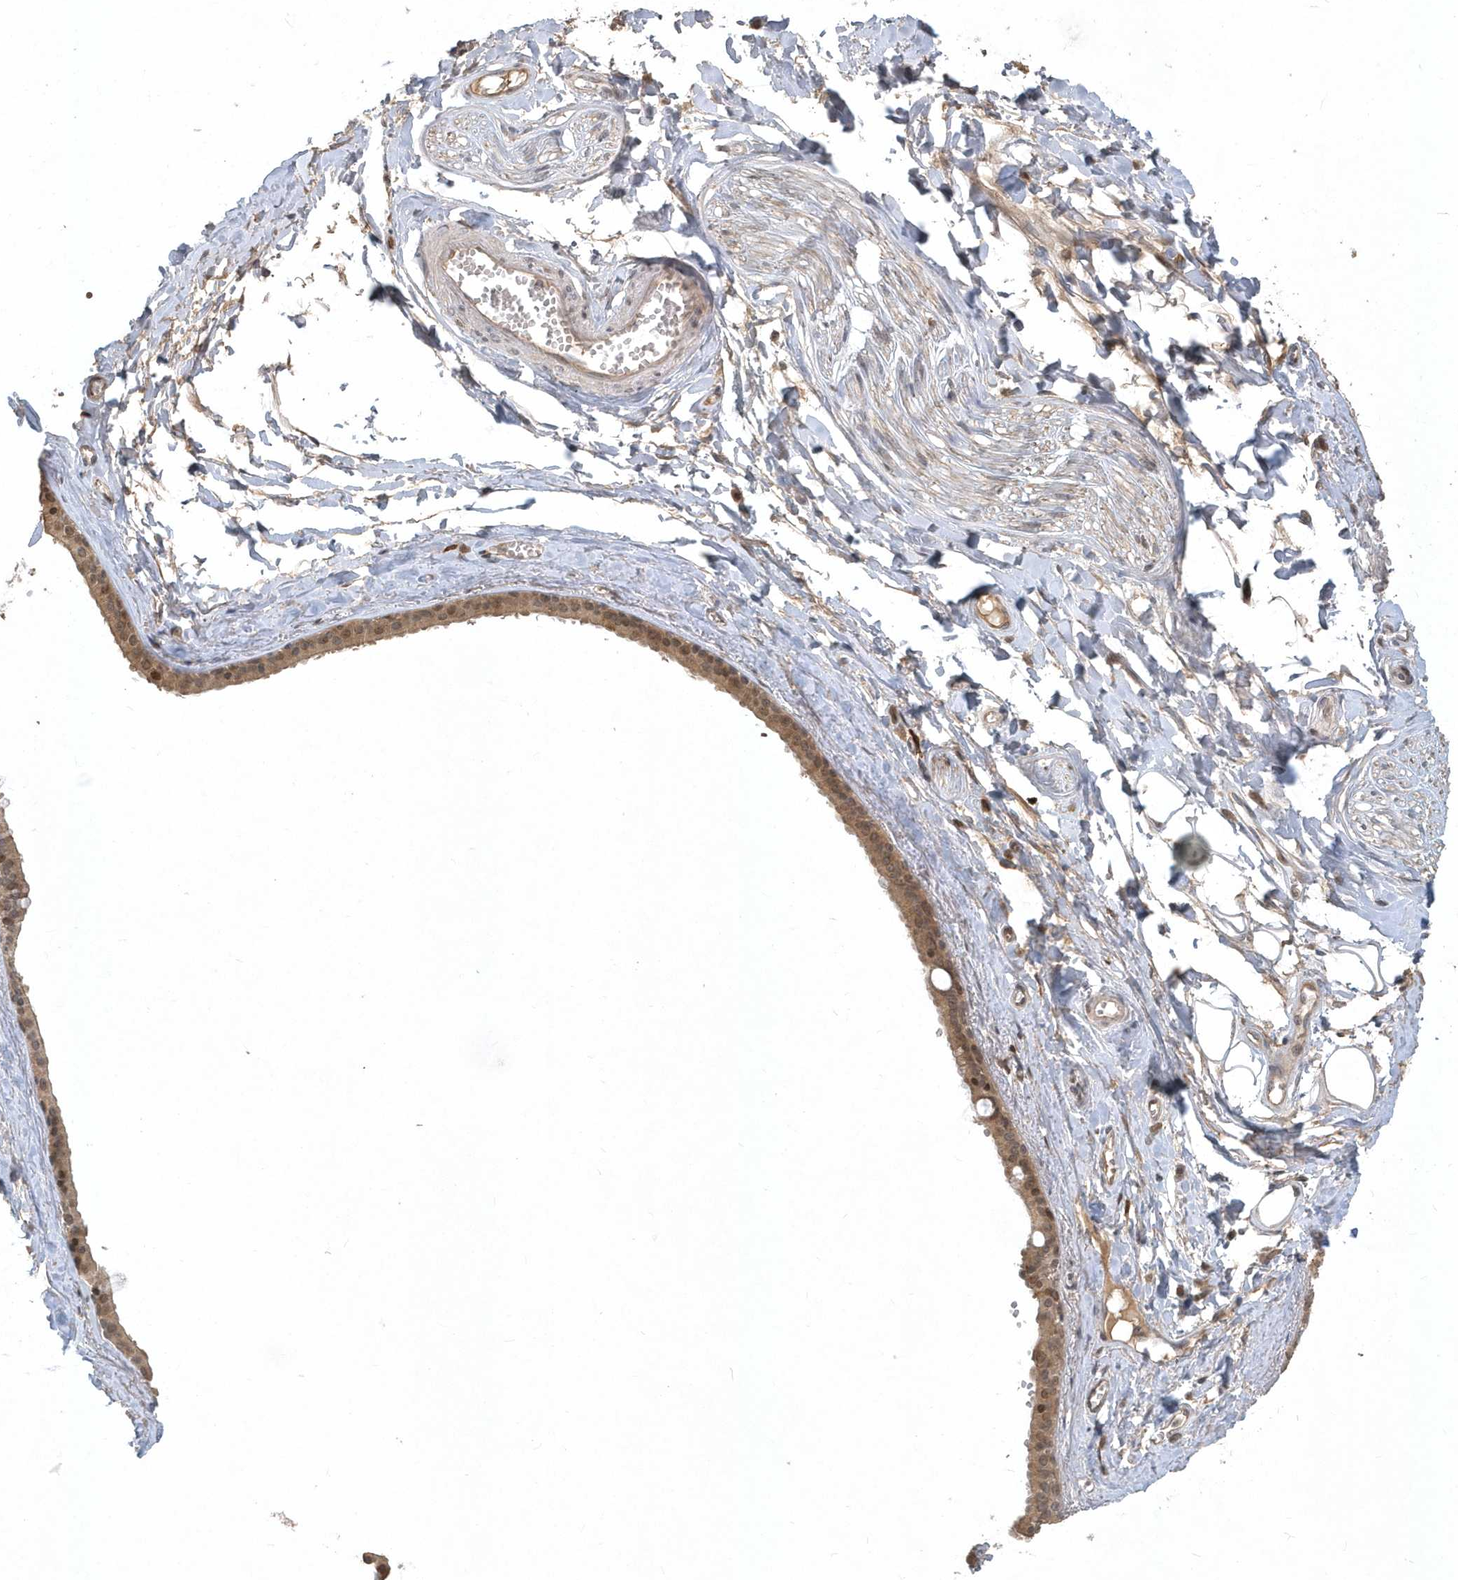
{"staining": {"intensity": "weak", "quantity": ">75%", "location": "cytoplasmic/membranous"}, "tissue": "soft tissue", "cell_type": "Fibroblasts", "image_type": "normal", "snomed": [{"axis": "morphology", "description": "Normal tissue, NOS"}, {"axis": "morphology", "description": "Inflammation, NOS"}, {"axis": "topography", "description": "Salivary gland"}, {"axis": "topography", "description": "Peripheral nerve tissue"}], "caption": "This photomicrograph exhibits immunohistochemistry staining of normal human soft tissue, with low weak cytoplasmic/membranous positivity in approximately >75% of fibroblasts.", "gene": "TRAIP", "patient": {"sex": "female", "age": 75}}